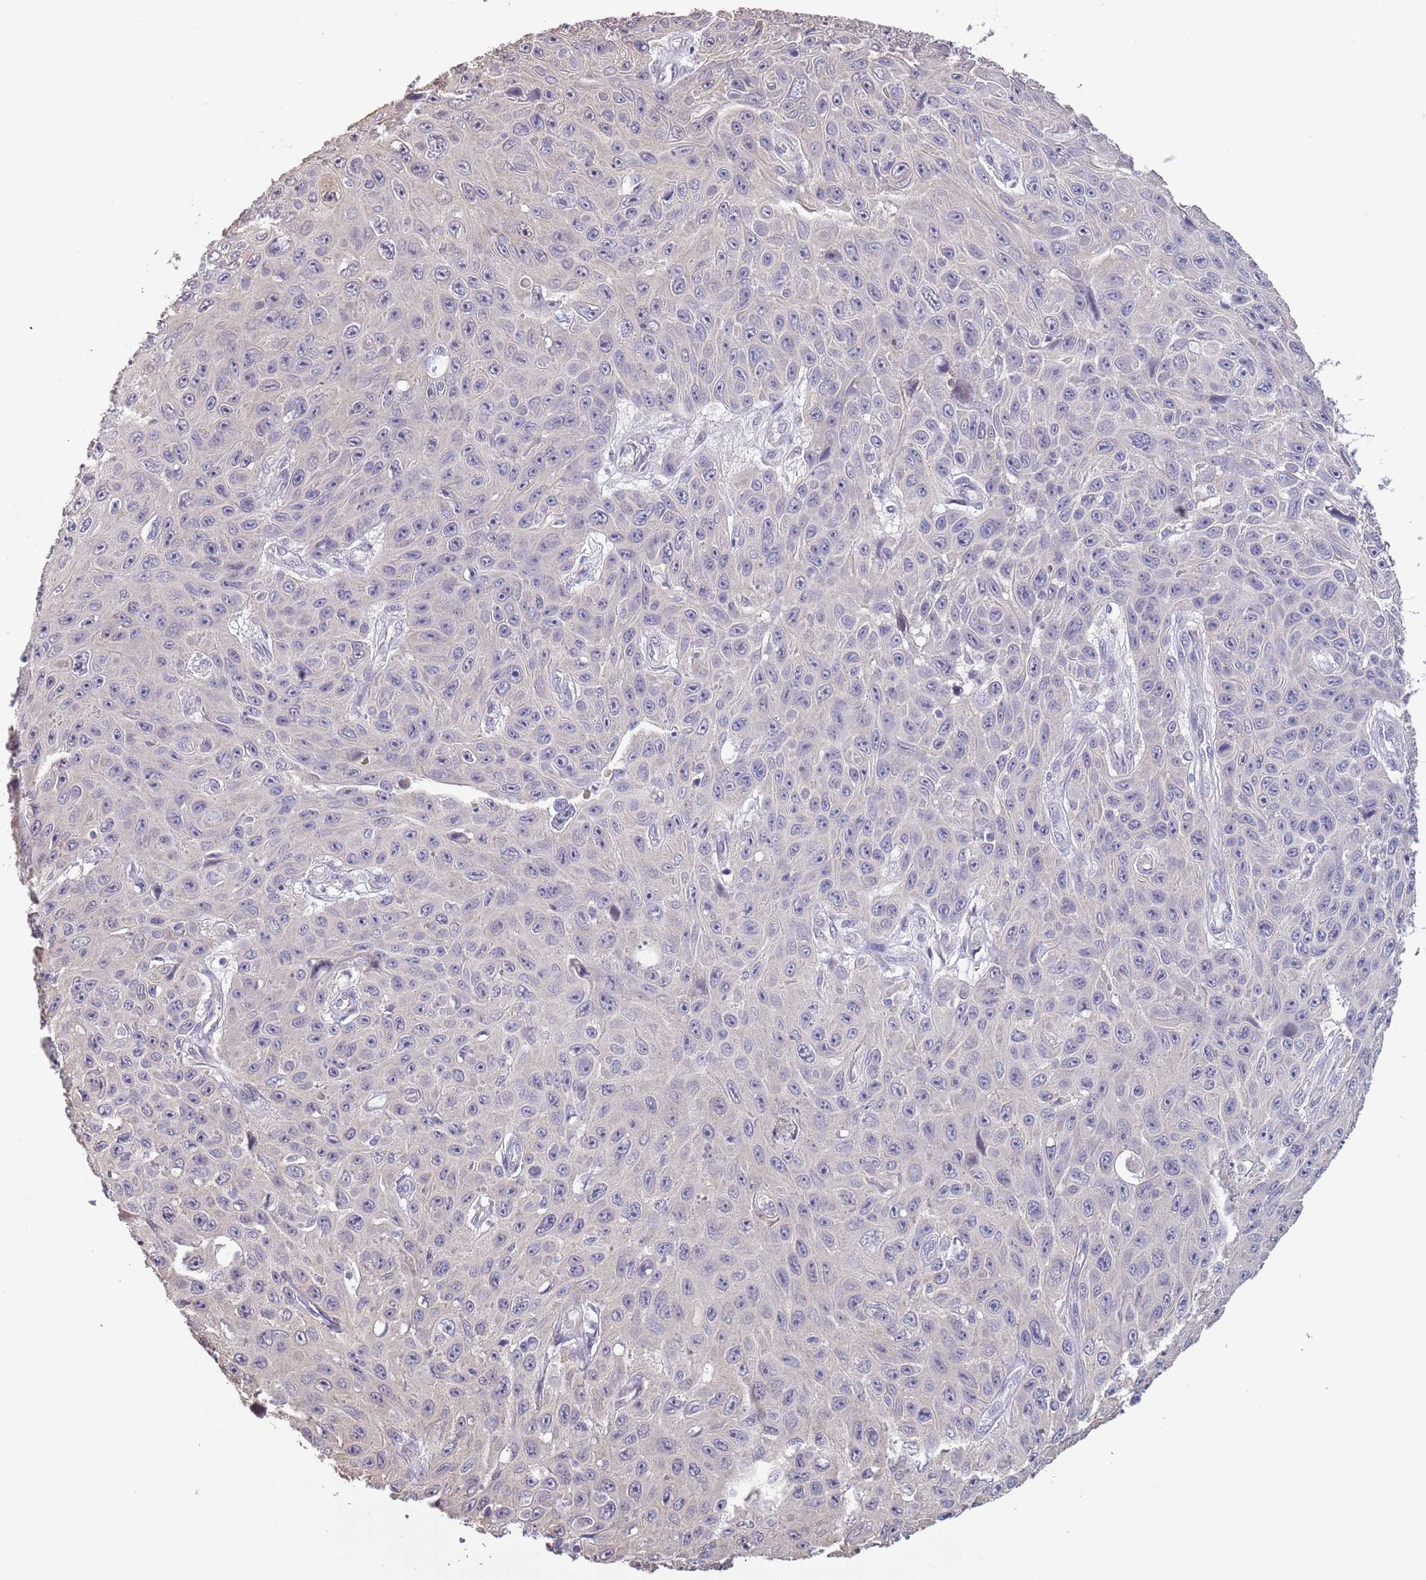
{"staining": {"intensity": "negative", "quantity": "none", "location": "none"}, "tissue": "skin cancer", "cell_type": "Tumor cells", "image_type": "cancer", "snomed": [{"axis": "morphology", "description": "Squamous cell carcinoma, NOS"}, {"axis": "topography", "description": "Skin"}], "caption": "High magnification brightfield microscopy of skin cancer stained with DAB (brown) and counterstained with hematoxylin (blue): tumor cells show no significant staining.", "gene": "LIPJ", "patient": {"sex": "male", "age": 82}}